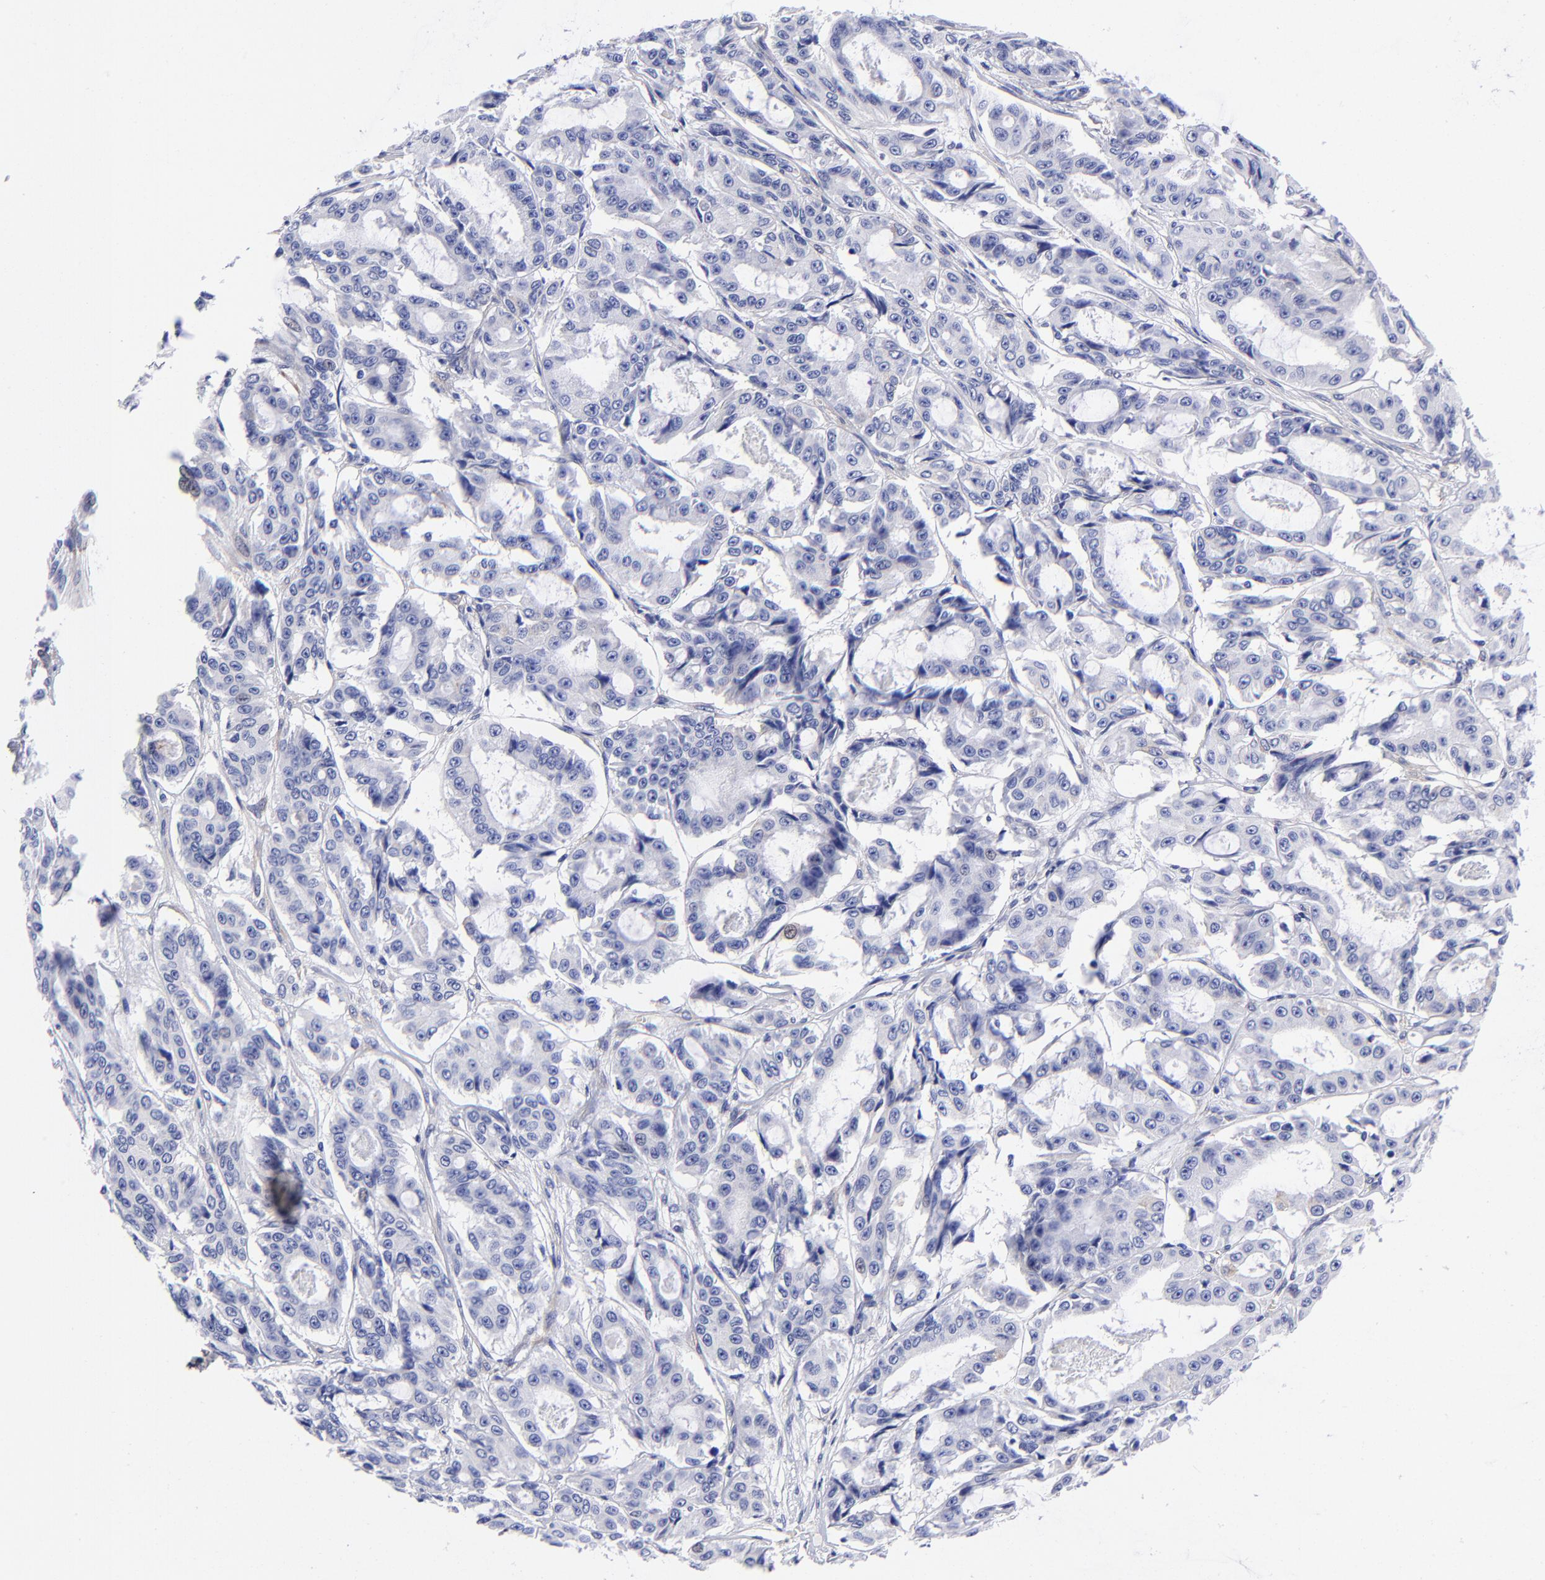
{"staining": {"intensity": "negative", "quantity": "none", "location": "none"}, "tissue": "ovarian cancer", "cell_type": "Tumor cells", "image_type": "cancer", "snomed": [{"axis": "morphology", "description": "Carcinoma, endometroid"}, {"axis": "topography", "description": "Ovary"}], "caption": "The photomicrograph demonstrates no staining of tumor cells in ovarian endometroid carcinoma.", "gene": "PPFIBP1", "patient": {"sex": "female", "age": 61}}